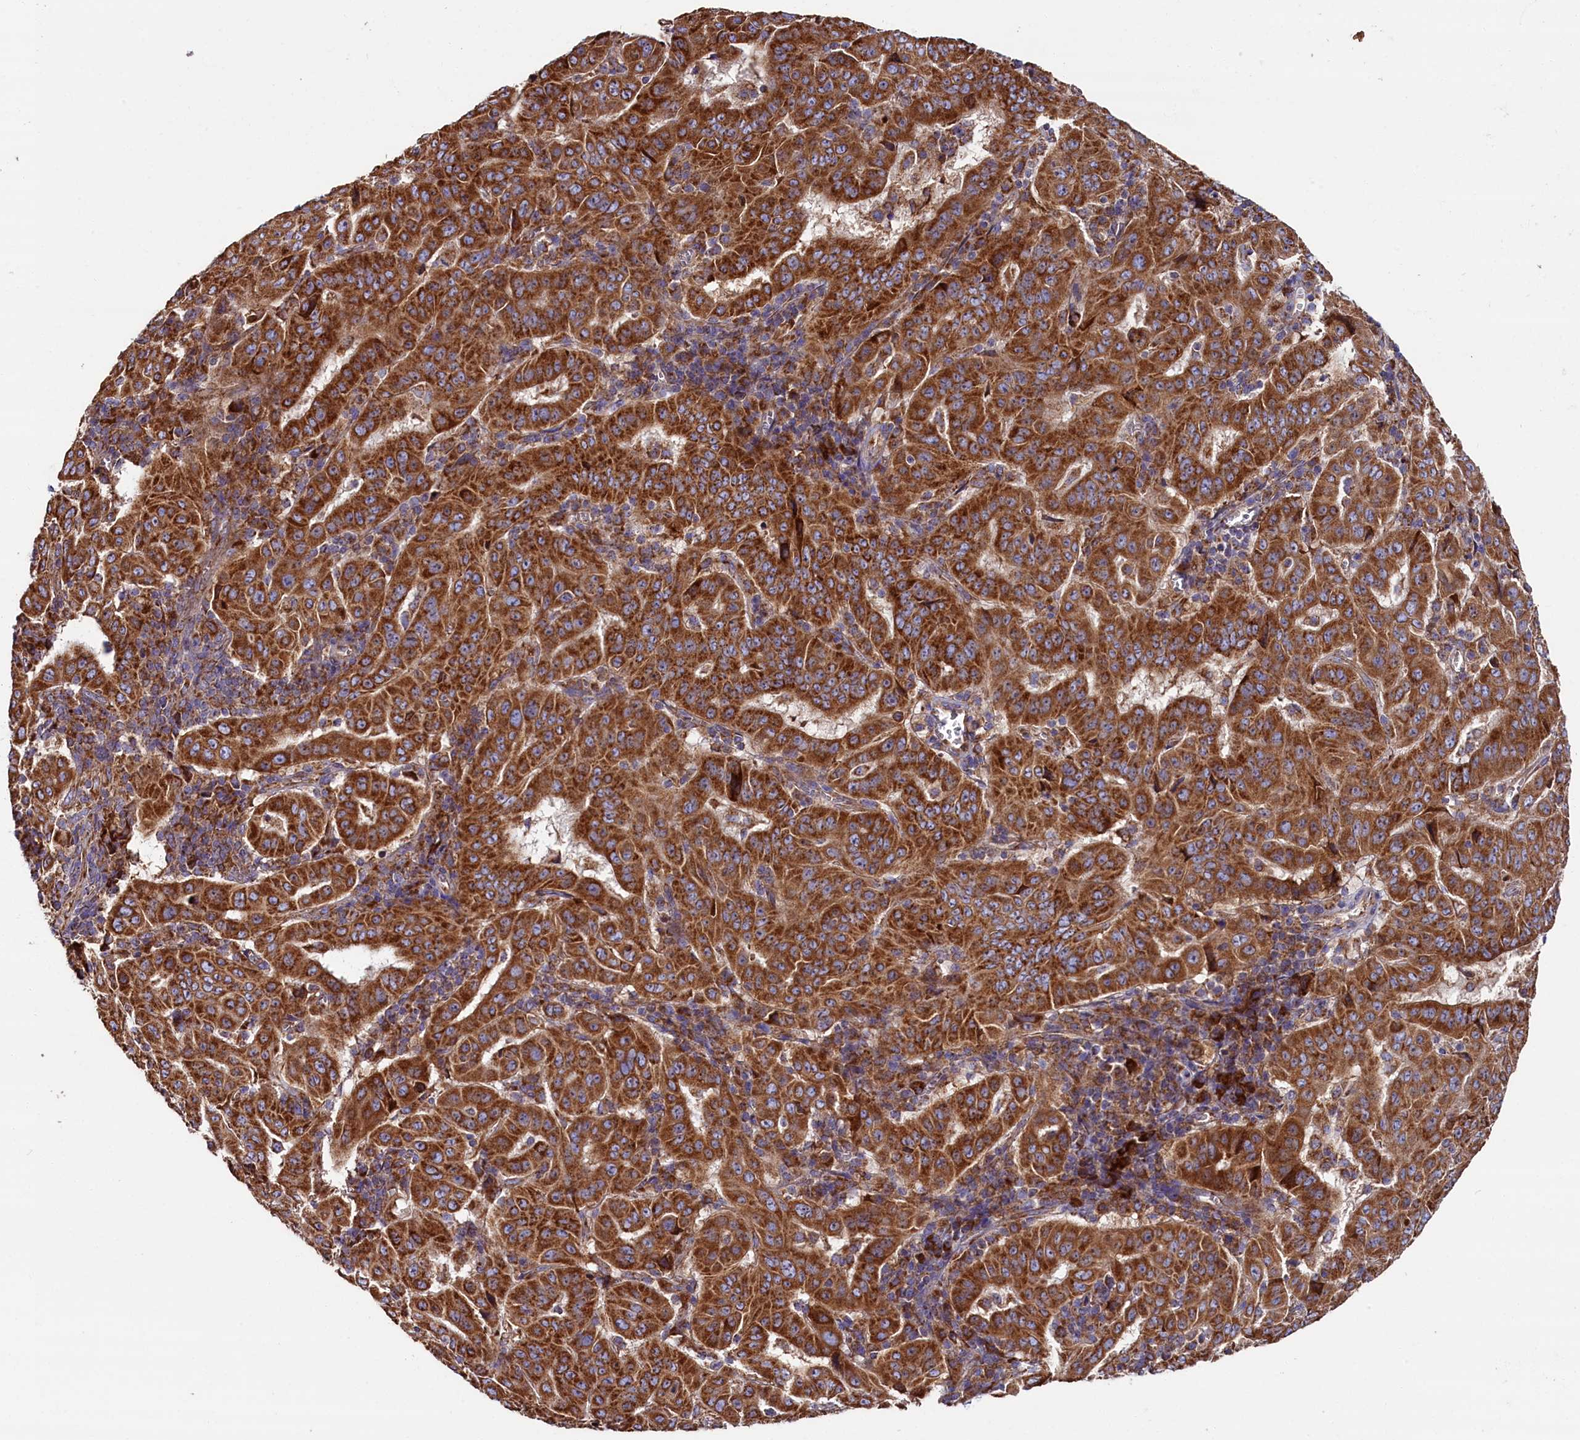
{"staining": {"intensity": "strong", "quantity": ">75%", "location": "cytoplasmic/membranous"}, "tissue": "pancreatic cancer", "cell_type": "Tumor cells", "image_type": "cancer", "snomed": [{"axis": "morphology", "description": "Adenocarcinoma, NOS"}, {"axis": "topography", "description": "Pancreas"}], "caption": "IHC of adenocarcinoma (pancreatic) displays high levels of strong cytoplasmic/membranous staining in about >75% of tumor cells.", "gene": "ZSWIM1", "patient": {"sex": "male", "age": 63}}